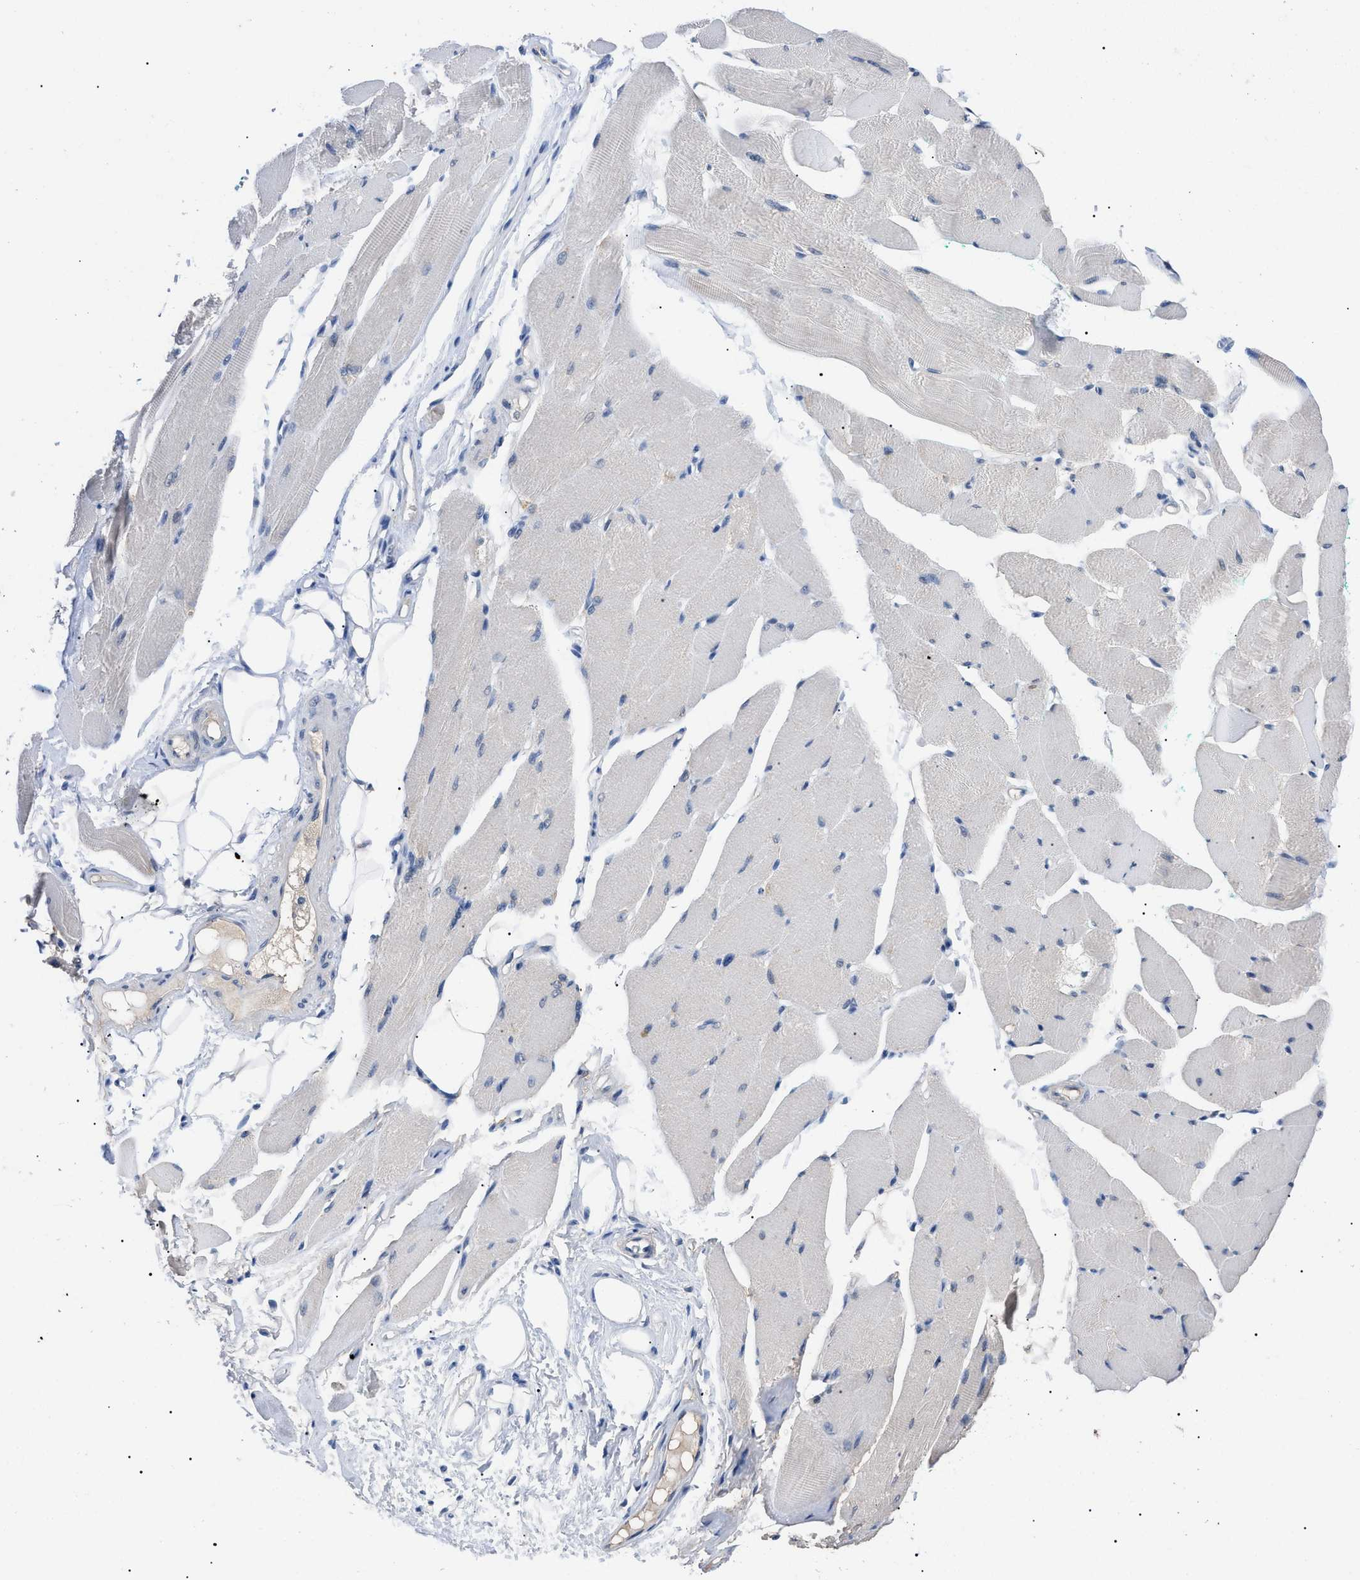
{"staining": {"intensity": "negative", "quantity": "none", "location": "none"}, "tissue": "skeletal muscle", "cell_type": "Myocytes", "image_type": "normal", "snomed": [{"axis": "morphology", "description": "Normal tissue, NOS"}, {"axis": "topography", "description": "Skeletal muscle"}, {"axis": "topography", "description": "Peripheral nerve tissue"}], "caption": "Photomicrograph shows no significant protein expression in myocytes of normal skeletal muscle. The staining is performed using DAB (3,3'-diaminobenzidine) brown chromogen with nuclei counter-stained in using hematoxylin.", "gene": "PRRT2", "patient": {"sex": "female", "age": 84}}